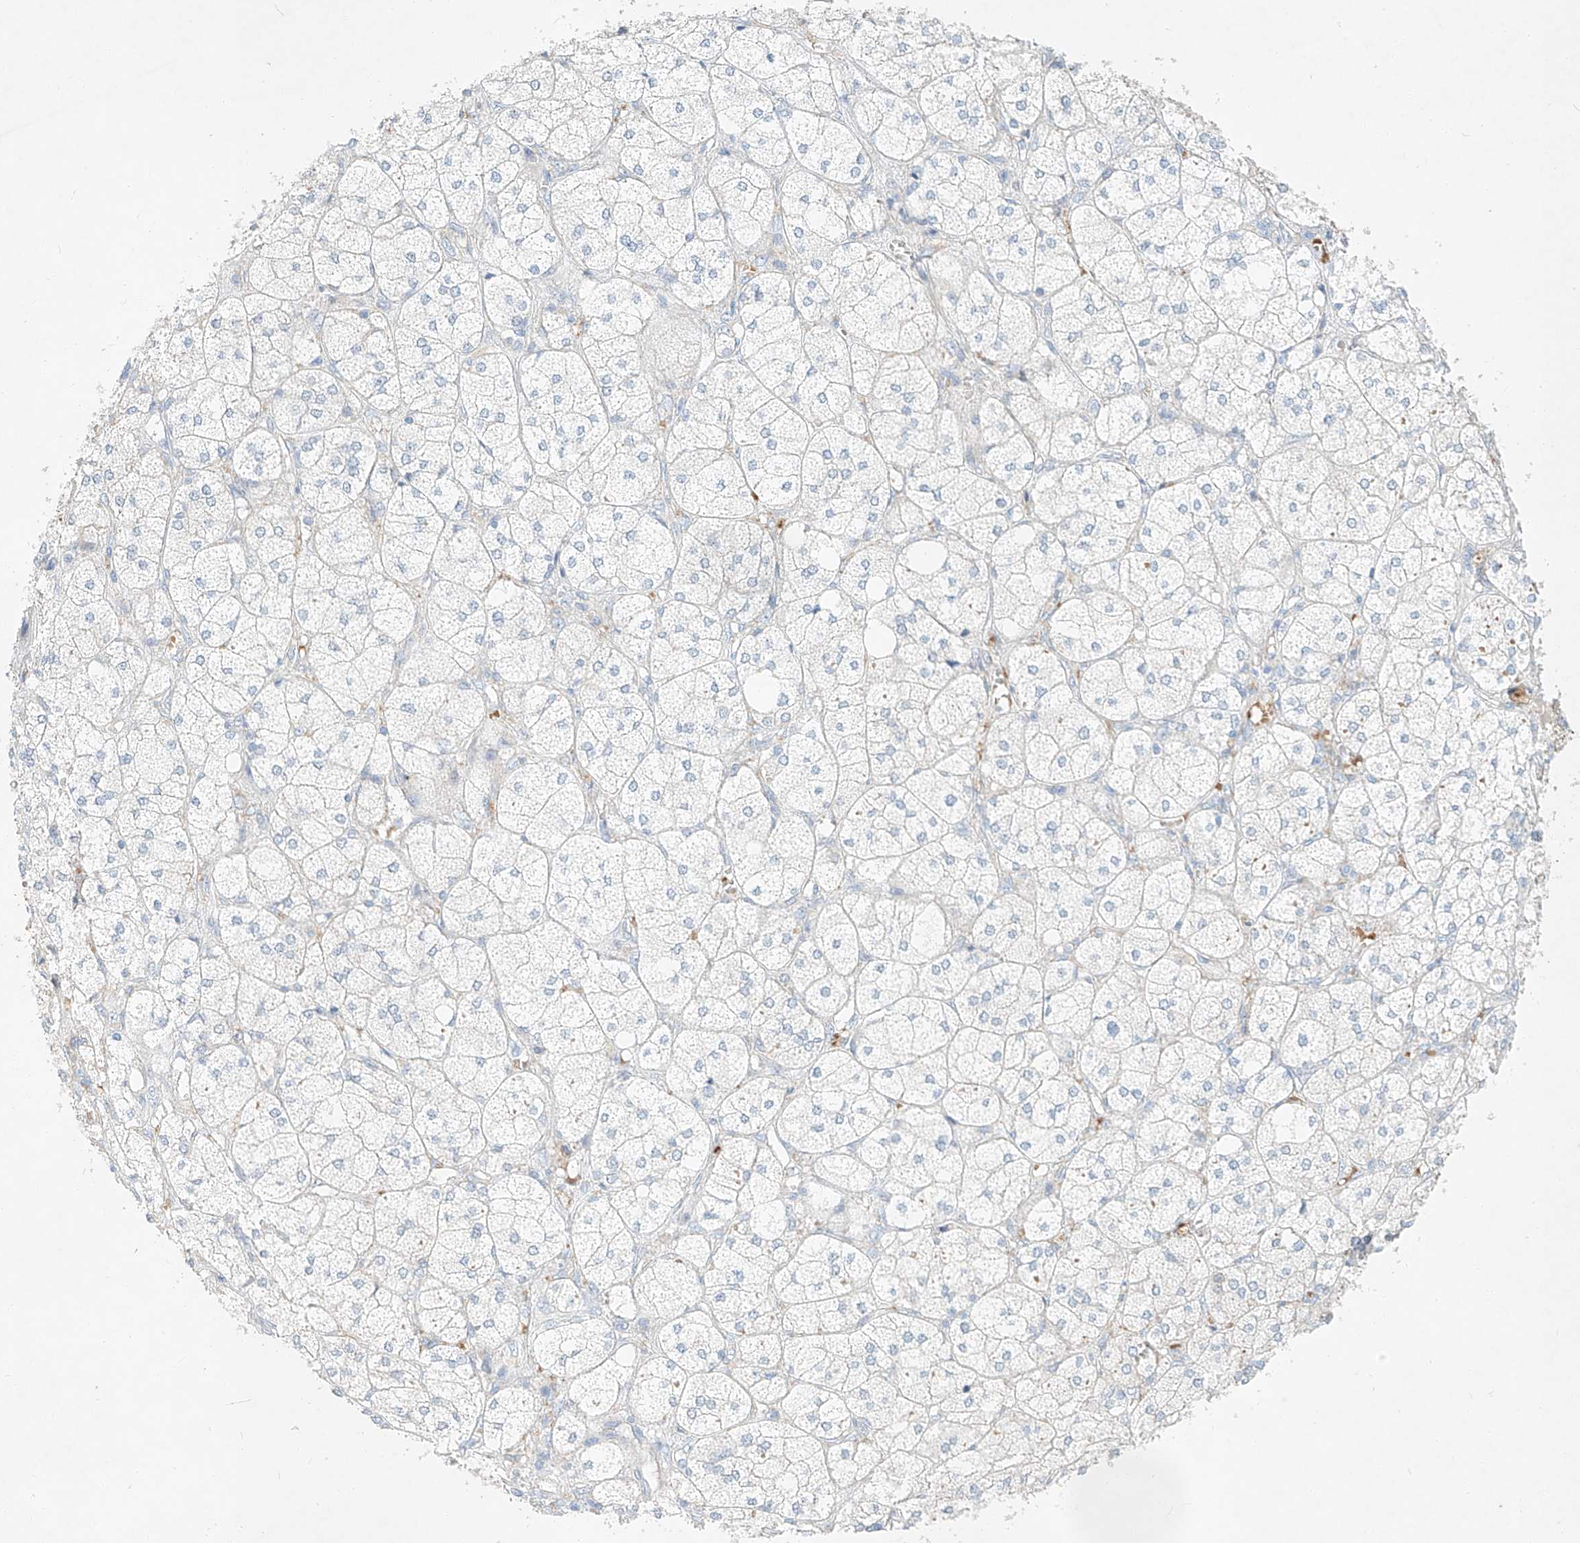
{"staining": {"intensity": "negative", "quantity": "none", "location": "none"}, "tissue": "adrenal gland", "cell_type": "Glandular cells", "image_type": "normal", "snomed": [{"axis": "morphology", "description": "Normal tissue, NOS"}, {"axis": "topography", "description": "Adrenal gland"}], "caption": "This is an IHC image of benign human adrenal gland. There is no expression in glandular cells.", "gene": "SYTL3", "patient": {"sex": "female", "age": 61}}